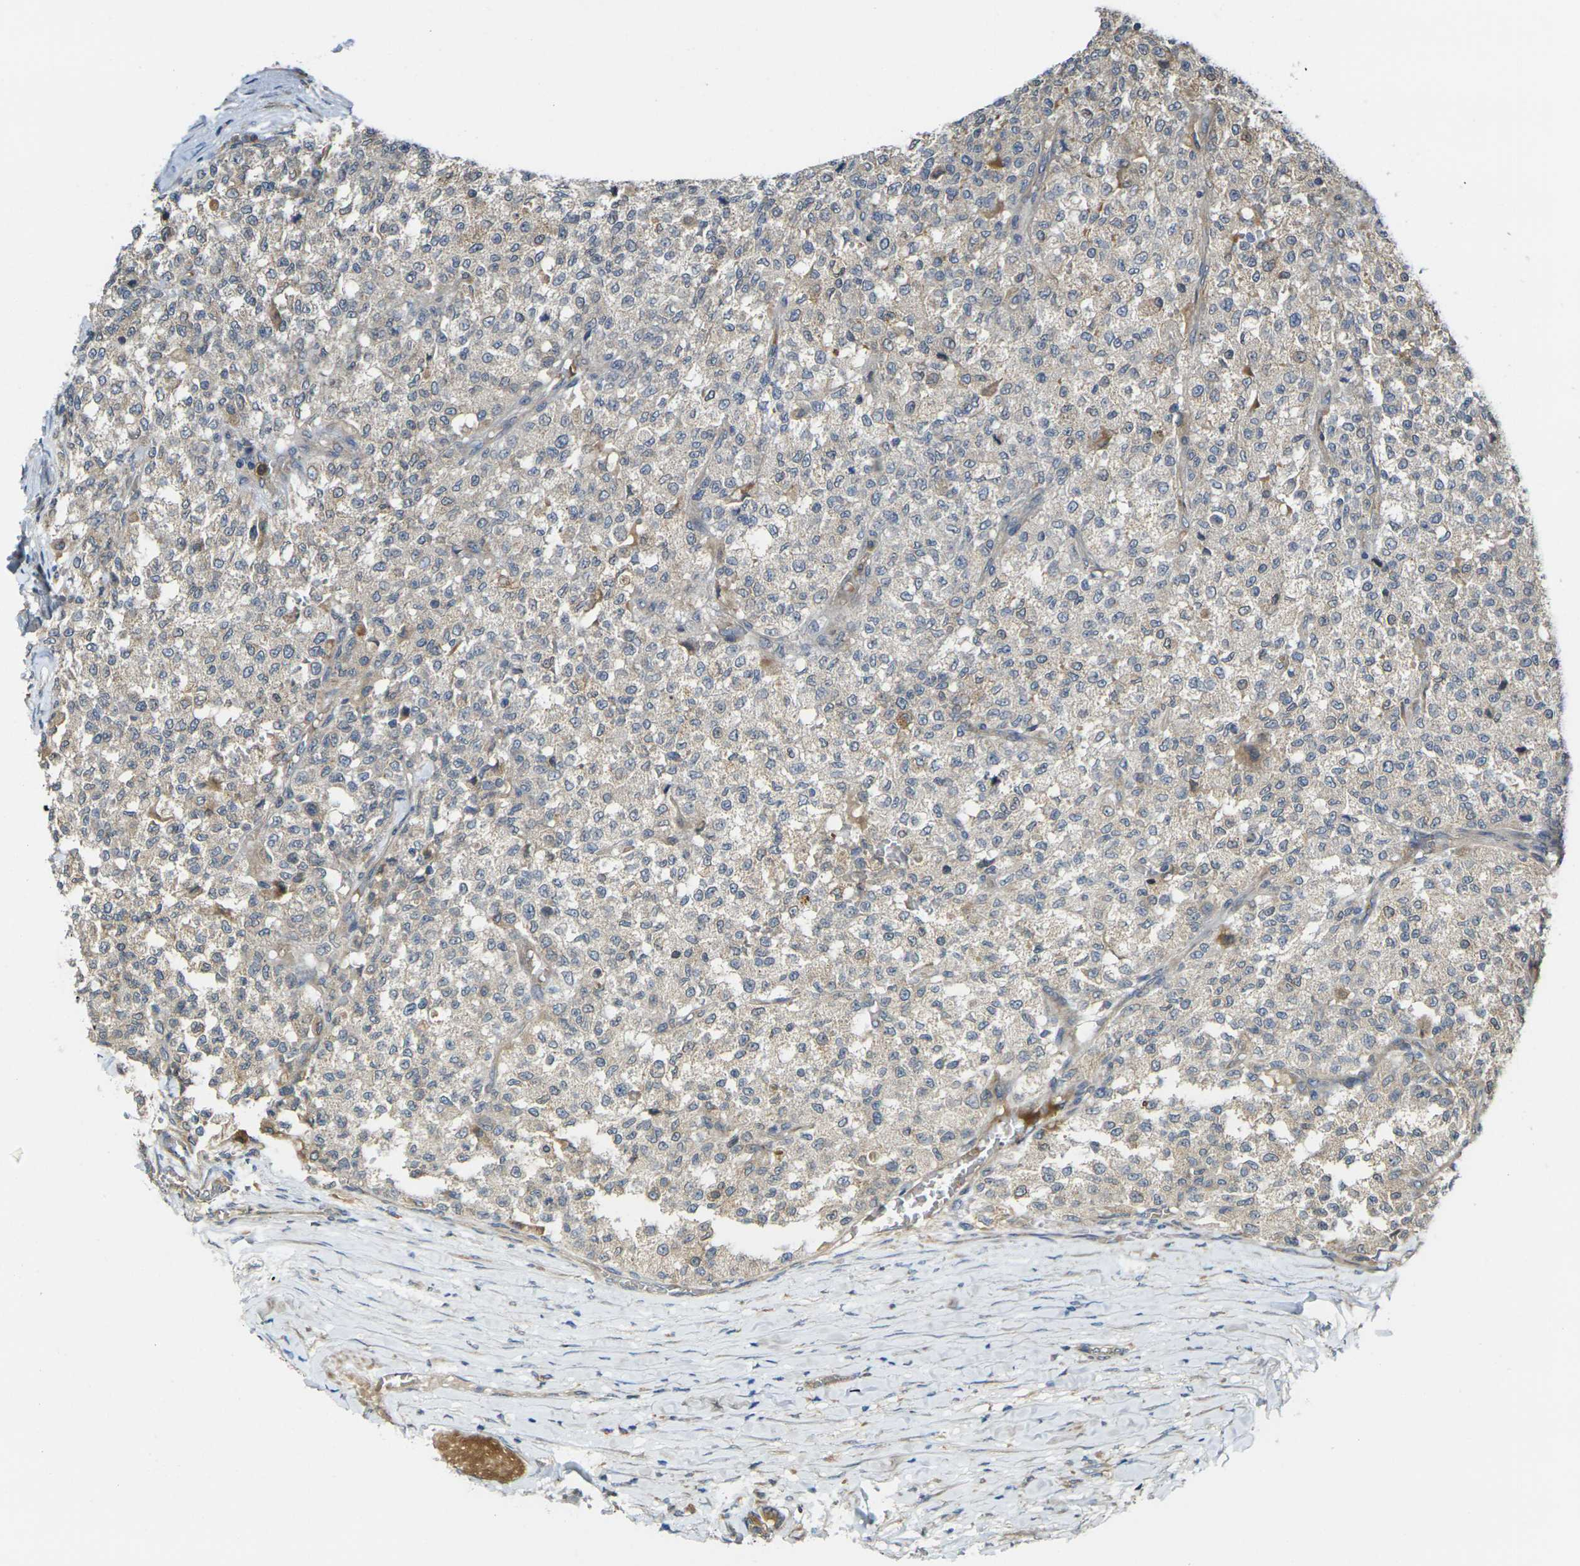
{"staining": {"intensity": "weak", "quantity": "25%-75%", "location": "cytoplasmic/membranous"}, "tissue": "testis cancer", "cell_type": "Tumor cells", "image_type": "cancer", "snomed": [{"axis": "morphology", "description": "Seminoma, NOS"}, {"axis": "topography", "description": "Testis"}], "caption": "Immunohistochemical staining of seminoma (testis) reveals low levels of weak cytoplasmic/membranous protein expression in about 25%-75% of tumor cells.", "gene": "FZD1", "patient": {"sex": "male", "age": 59}}